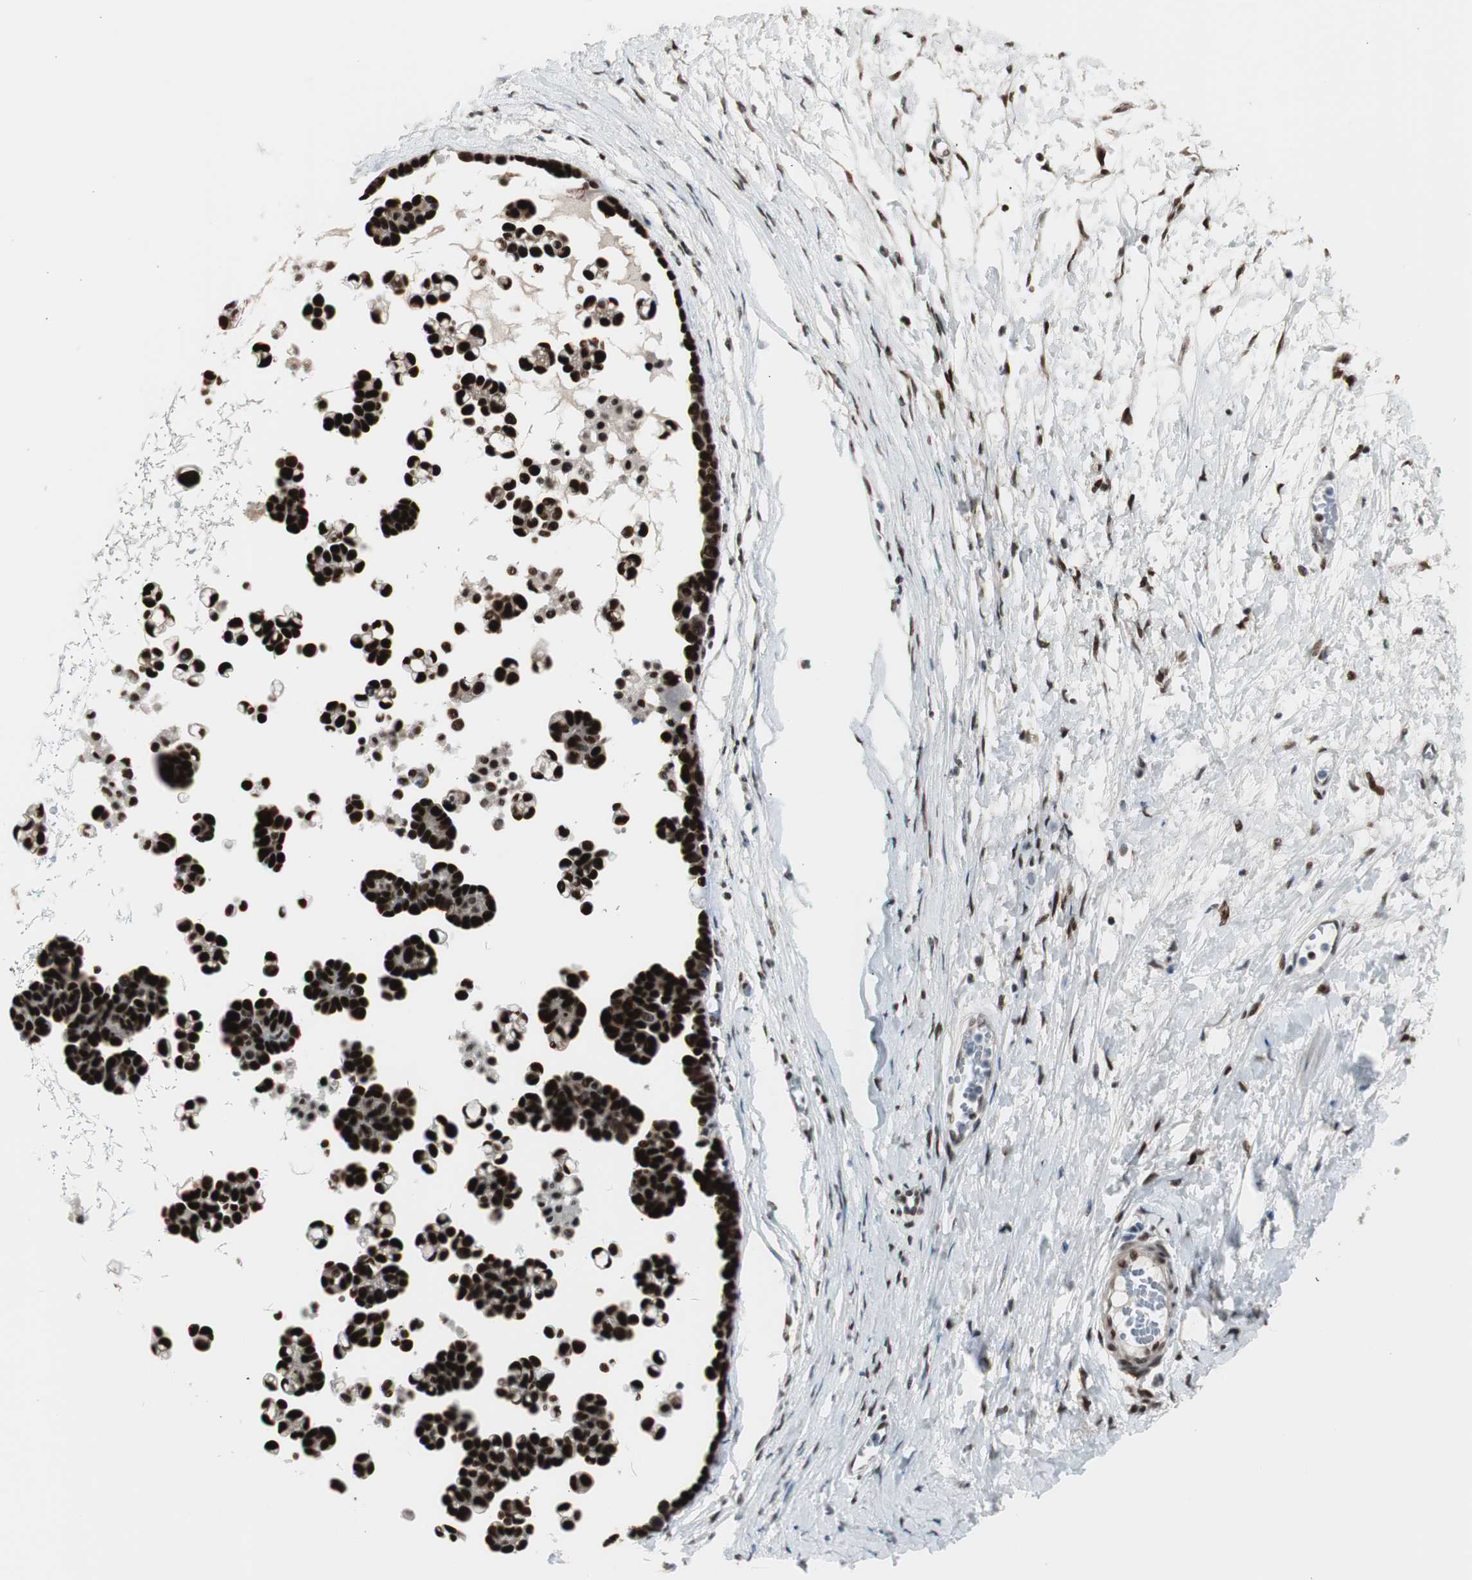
{"staining": {"intensity": "strong", "quantity": ">75%", "location": "nuclear"}, "tissue": "ovarian cancer", "cell_type": "Tumor cells", "image_type": "cancer", "snomed": [{"axis": "morphology", "description": "Cystadenocarcinoma, serous, NOS"}, {"axis": "topography", "description": "Ovary"}], "caption": "DAB (3,3'-diaminobenzidine) immunohistochemical staining of human serous cystadenocarcinoma (ovarian) demonstrates strong nuclear protein expression in approximately >75% of tumor cells.", "gene": "HEXIM1", "patient": {"sex": "female", "age": 54}}